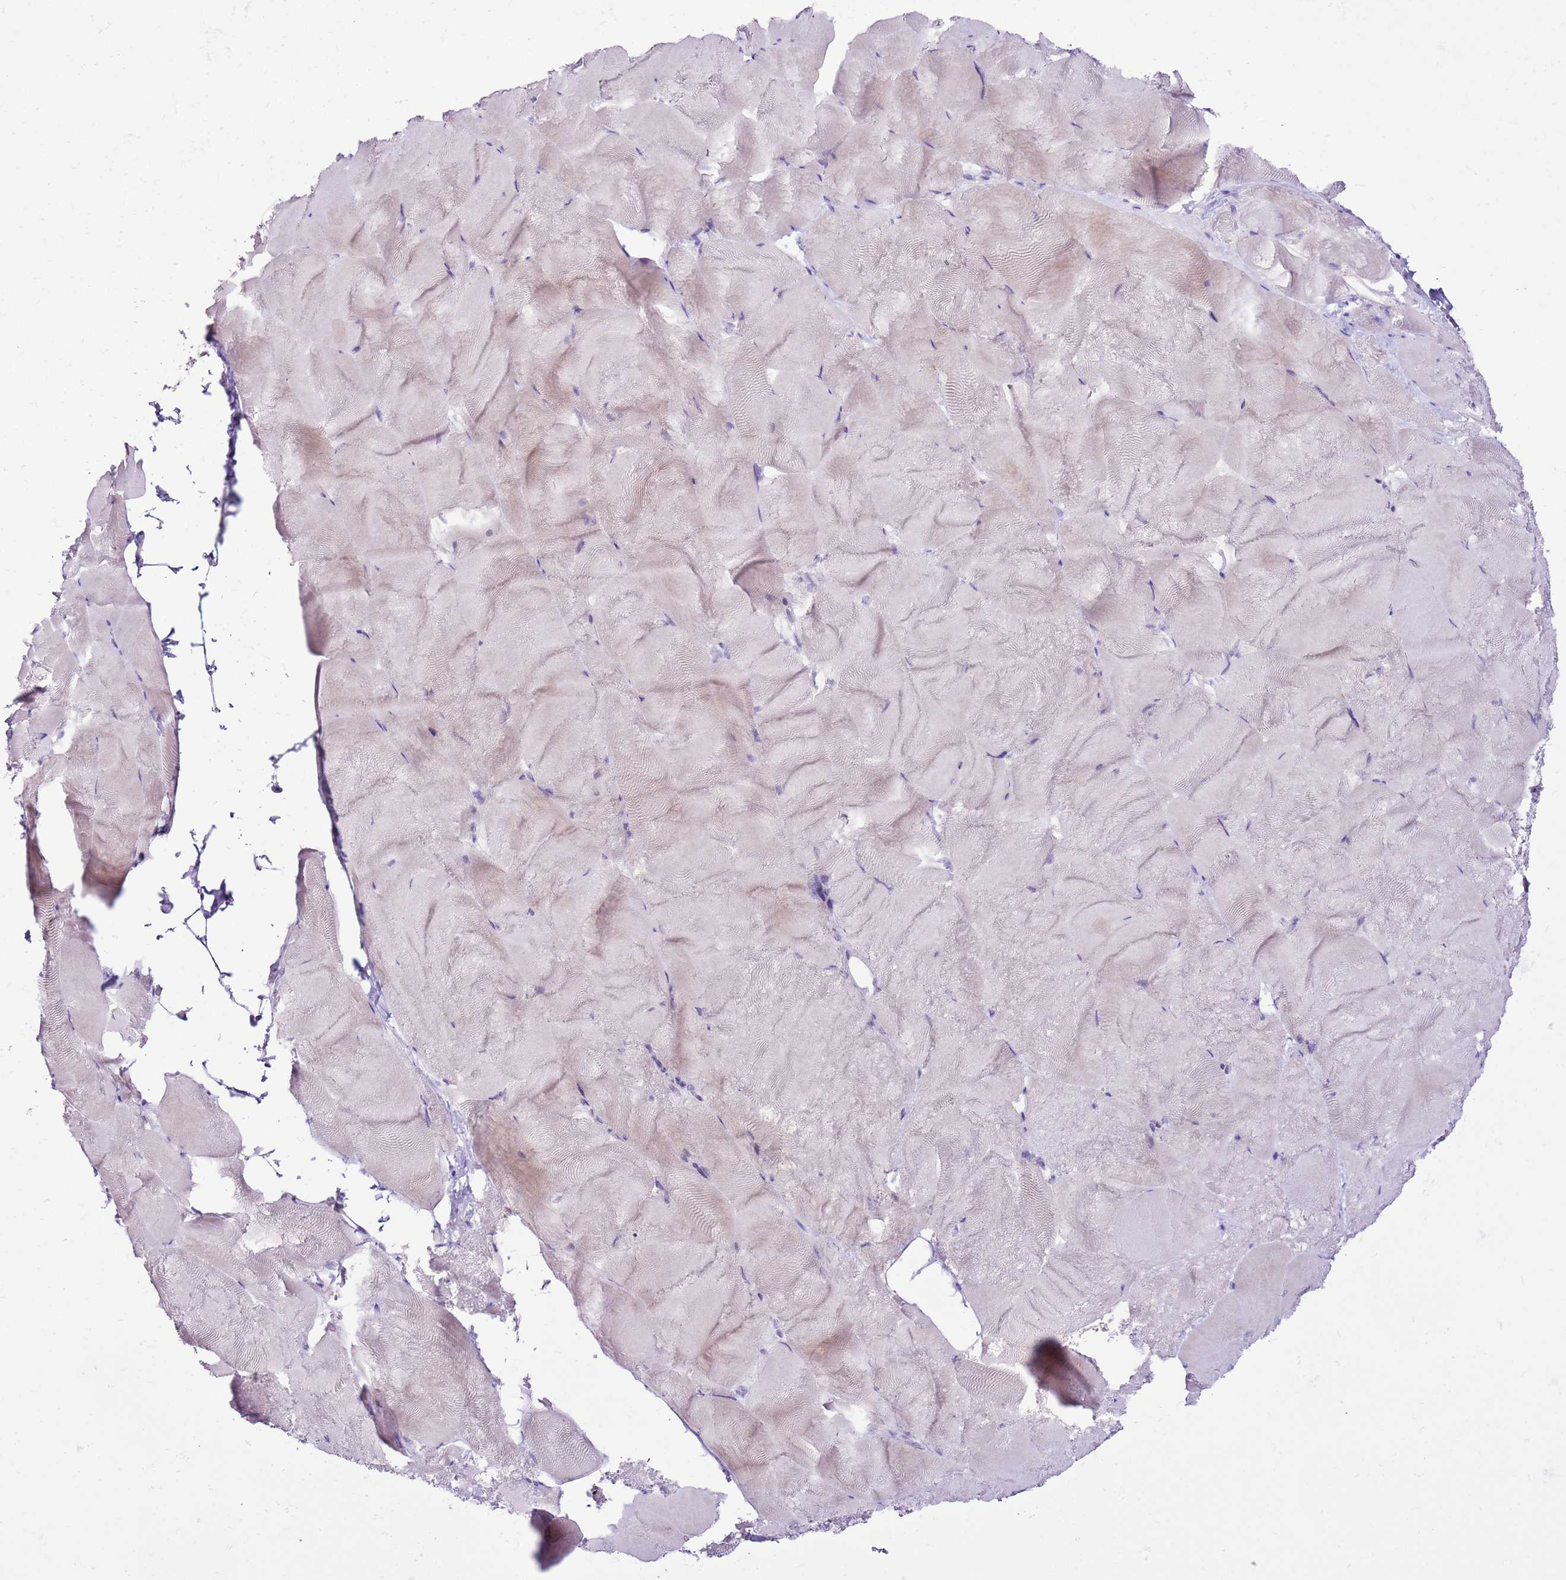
{"staining": {"intensity": "negative", "quantity": "none", "location": "none"}, "tissue": "skeletal muscle", "cell_type": "Myocytes", "image_type": "normal", "snomed": [{"axis": "morphology", "description": "Normal tissue, NOS"}, {"axis": "topography", "description": "Skeletal muscle"}], "caption": "Human skeletal muscle stained for a protein using immunohistochemistry demonstrates no positivity in myocytes.", "gene": "MRPL36", "patient": {"sex": "female", "age": 64}}